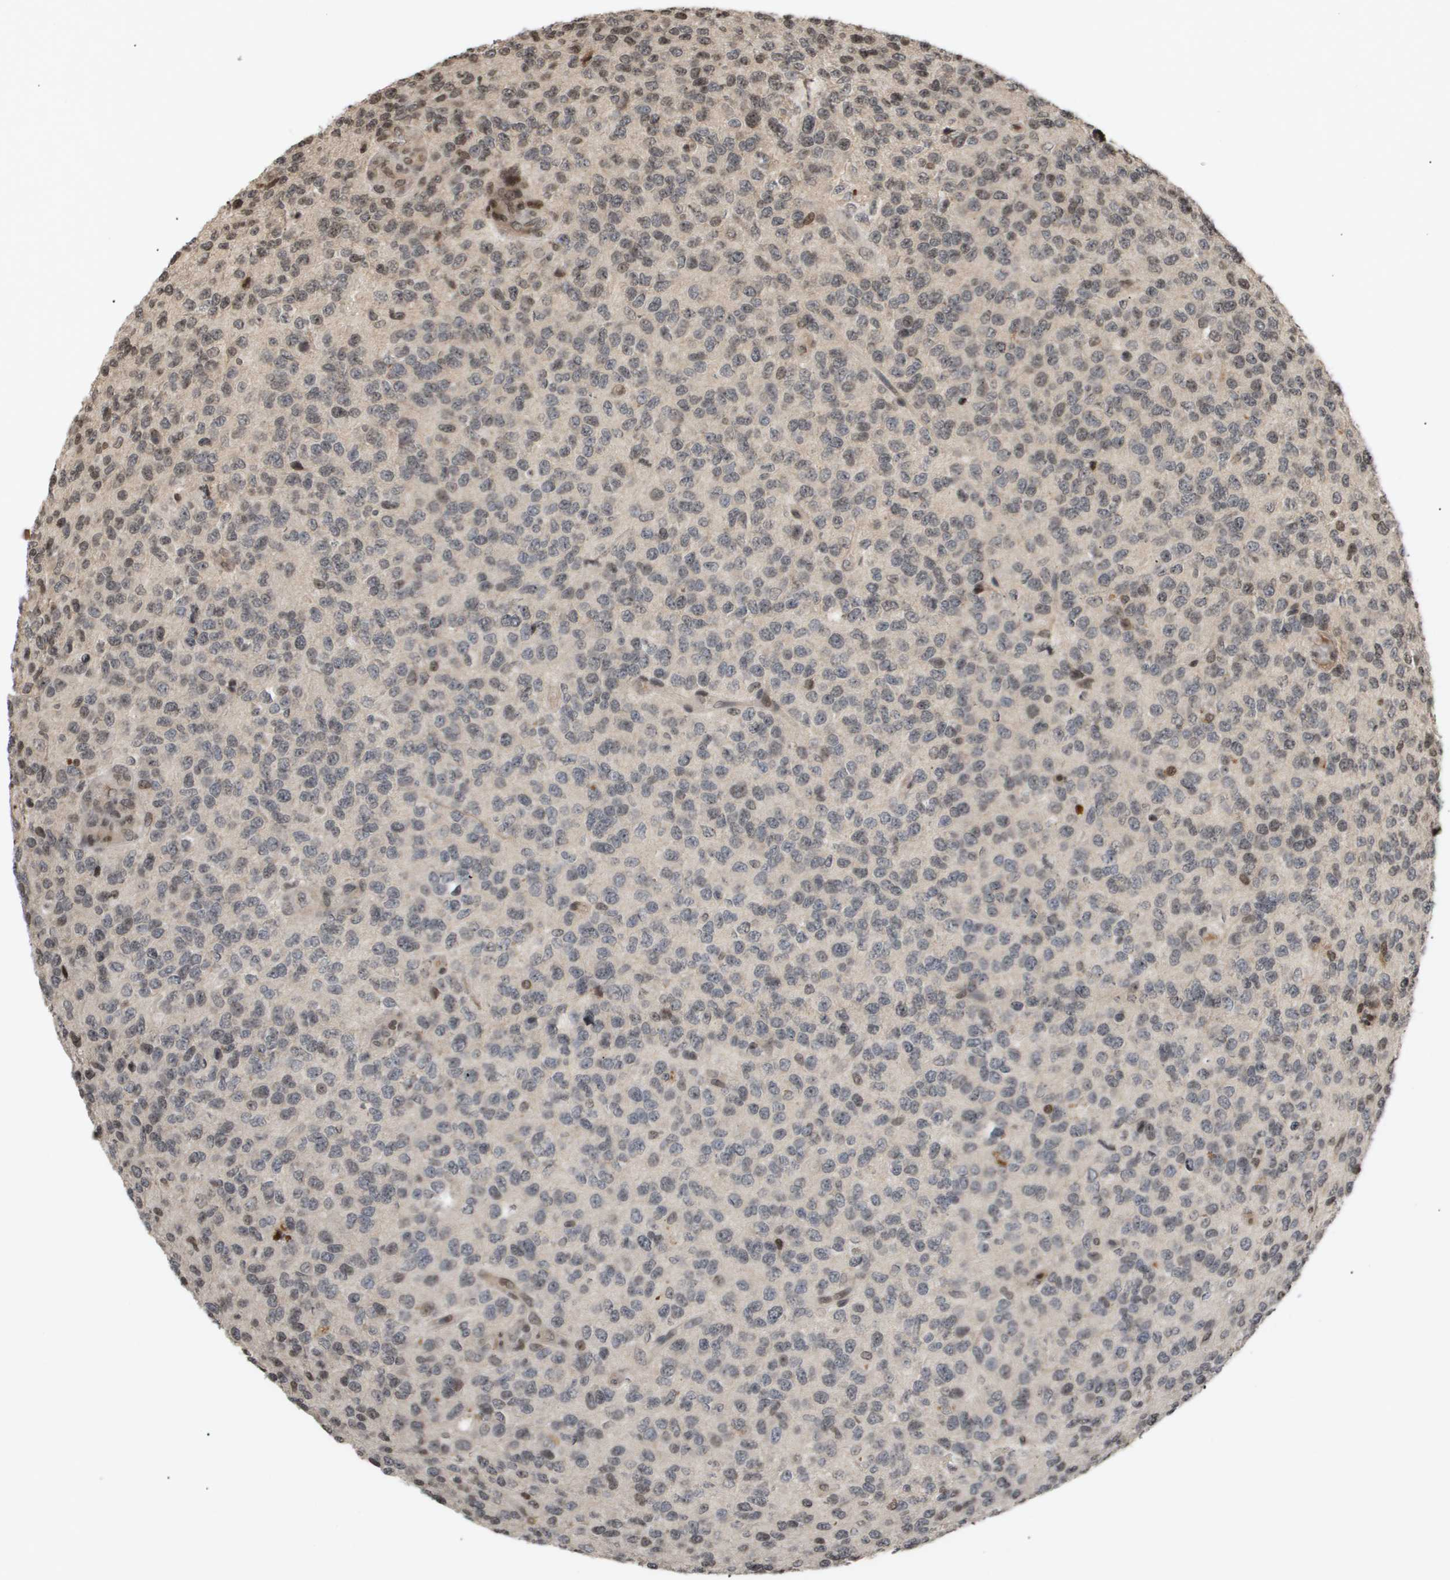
{"staining": {"intensity": "weak", "quantity": "<25%", "location": "cytoplasmic/membranous"}, "tissue": "glioma", "cell_type": "Tumor cells", "image_type": "cancer", "snomed": [{"axis": "morphology", "description": "Glioma, malignant, High grade"}, {"axis": "topography", "description": "pancreas cauda"}], "caption": "Photomicrograph shows no significant protein expression in tumor cells of glioma. (DAB immunohistochemistry, high magnification).", "gene": "HSPA6", "patient": {"sex": "male", "age": 60}}